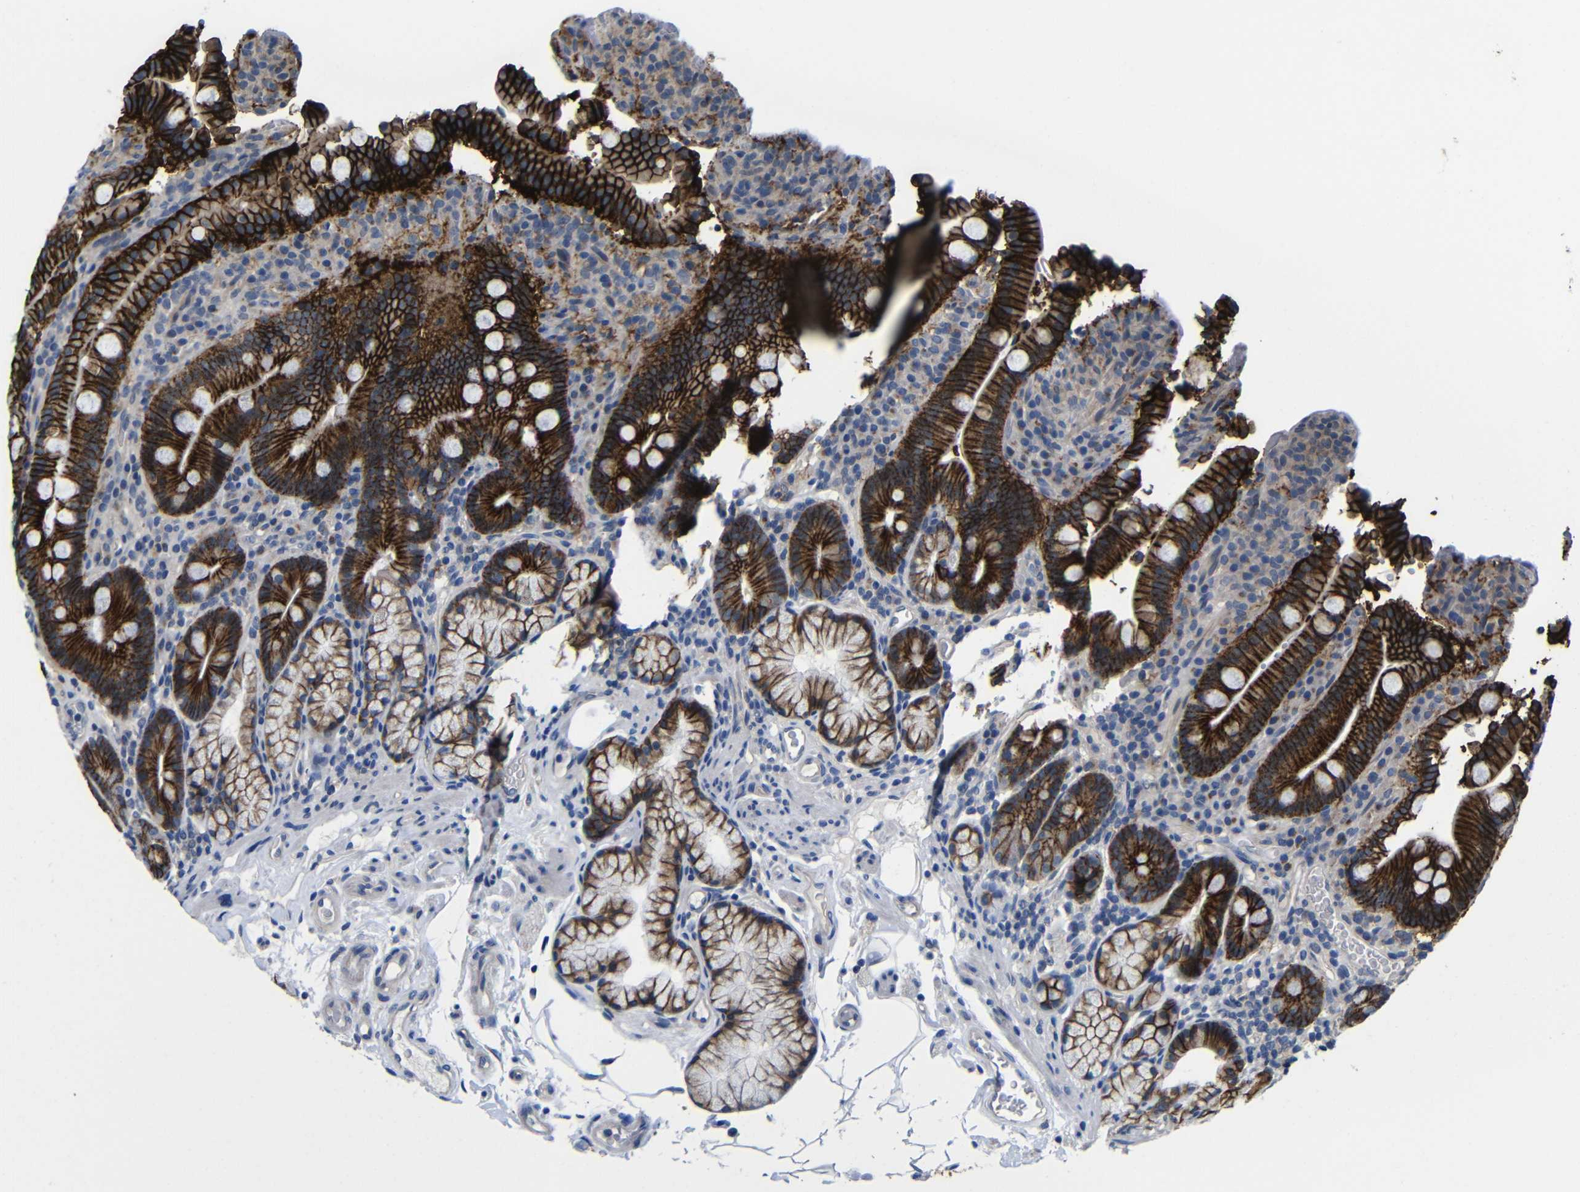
{"staining": {"intensity": "strong", "quantity": ">75%", "location": "cytoplasmic/membranous"}, "tissue": "duodenum", "cell_type": "Glandular cells", "image_type": "normal", "snomed": [{"axis": "morphology", "description": "Normal tissue, NOS"}, {"axis": "topography", "description": "Small intestine, NOS"}], "caption": "Duodenum stained with immunohistochemistry demonstrates strong cytoplasmic/membranous positivity in about >75% of glandular cells. Ihc stains the protein of interest in brown and the nuclei are stained blue.", "gene": "ZNF90", "patient": {"sex": "female", "age": 71}}